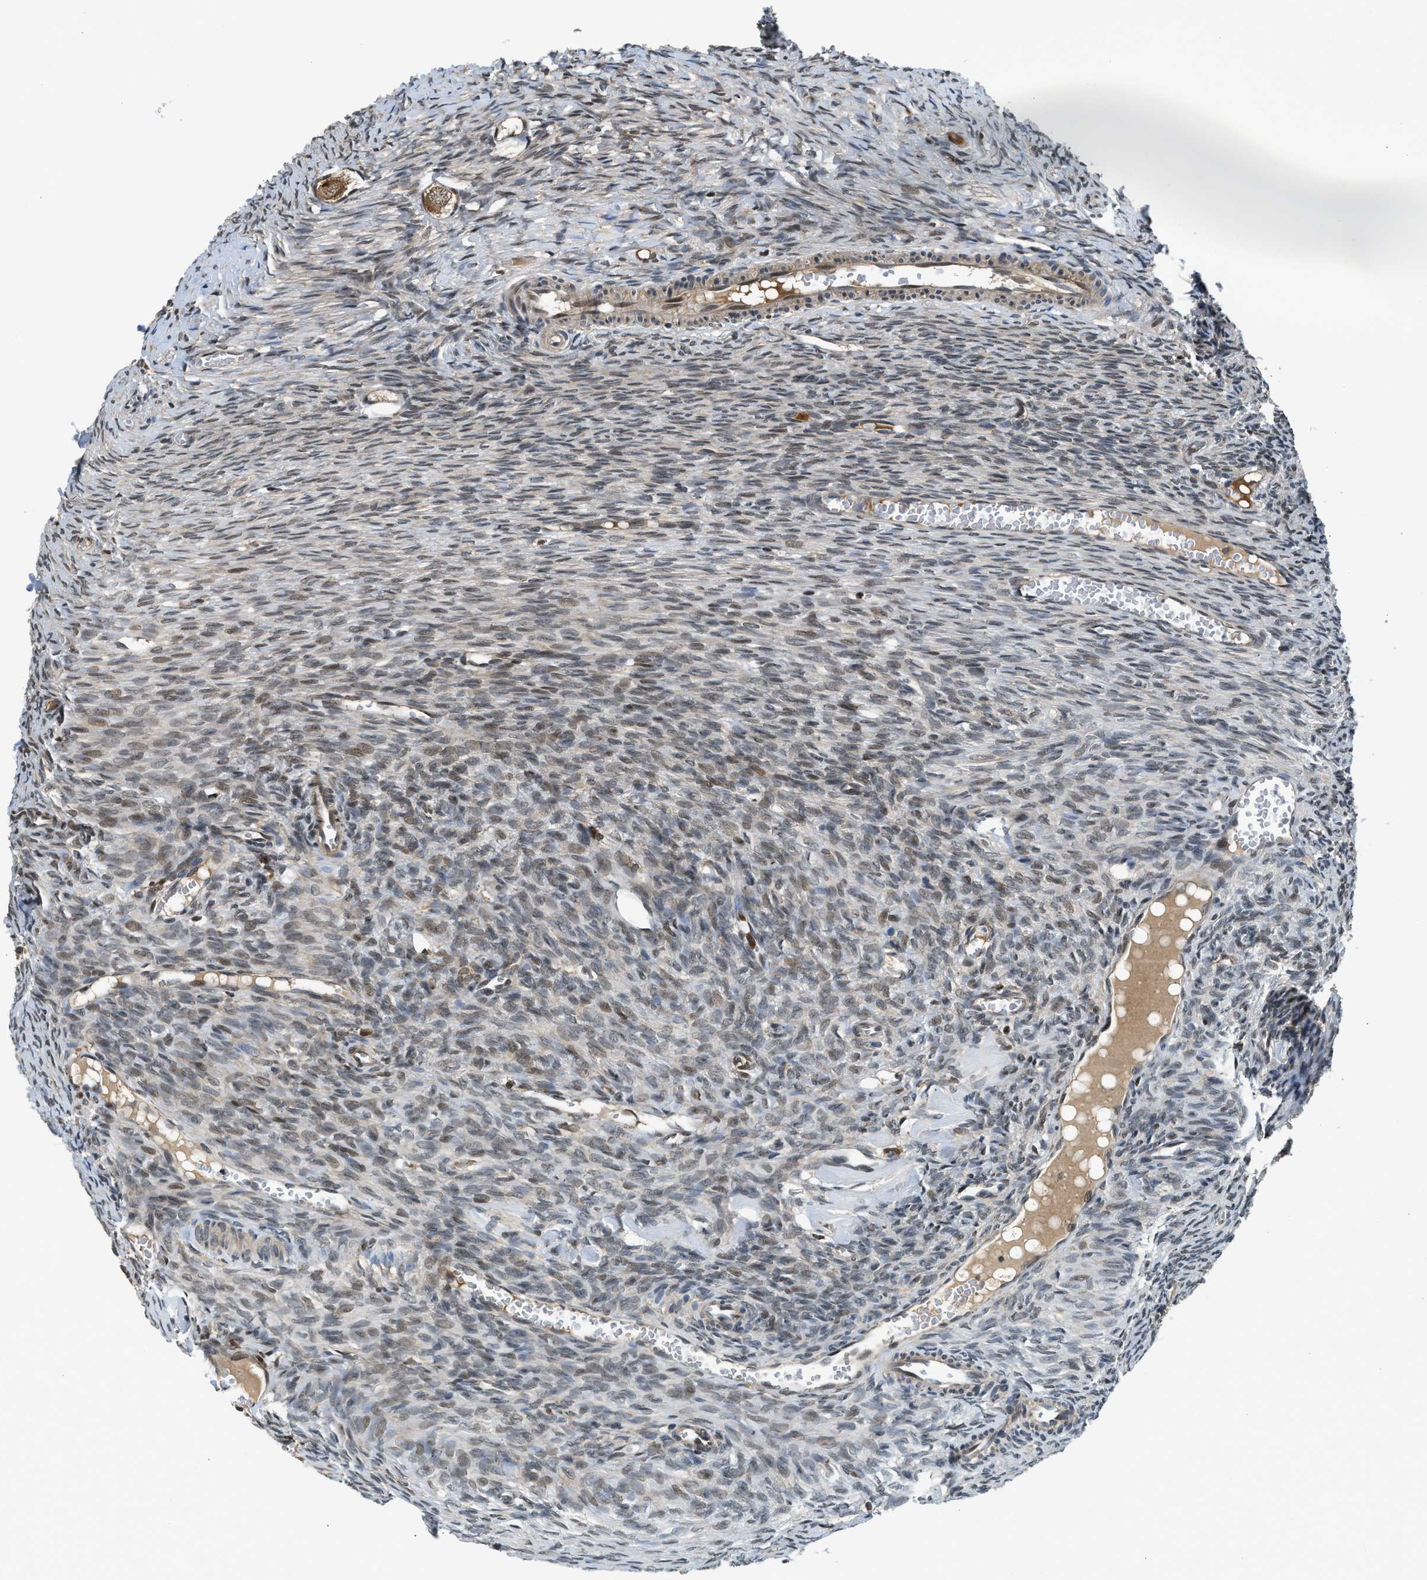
{"staining": {"intensity": "moderate", "quantity": "25%-75%", "location": "cytoplasmic/membranous,nuclear"}, "tissue": "ovary", "cell_type": "Follicle cells", "image_type": "normal", "snomed": [{"axis": "morphology", "description": "Normal tissue, NOS"}, {"axis": "topography", "description": "Ovary"}], "caption": "High-power microscopy captured an IHC histopathology image of normal ovary, revealing moderate cytoplasmic/membranous,nuclear expression in about 25%-75% of follicle cells.", "gene": "RETREG3", "patient": {"sex": "female", "age": 27}}